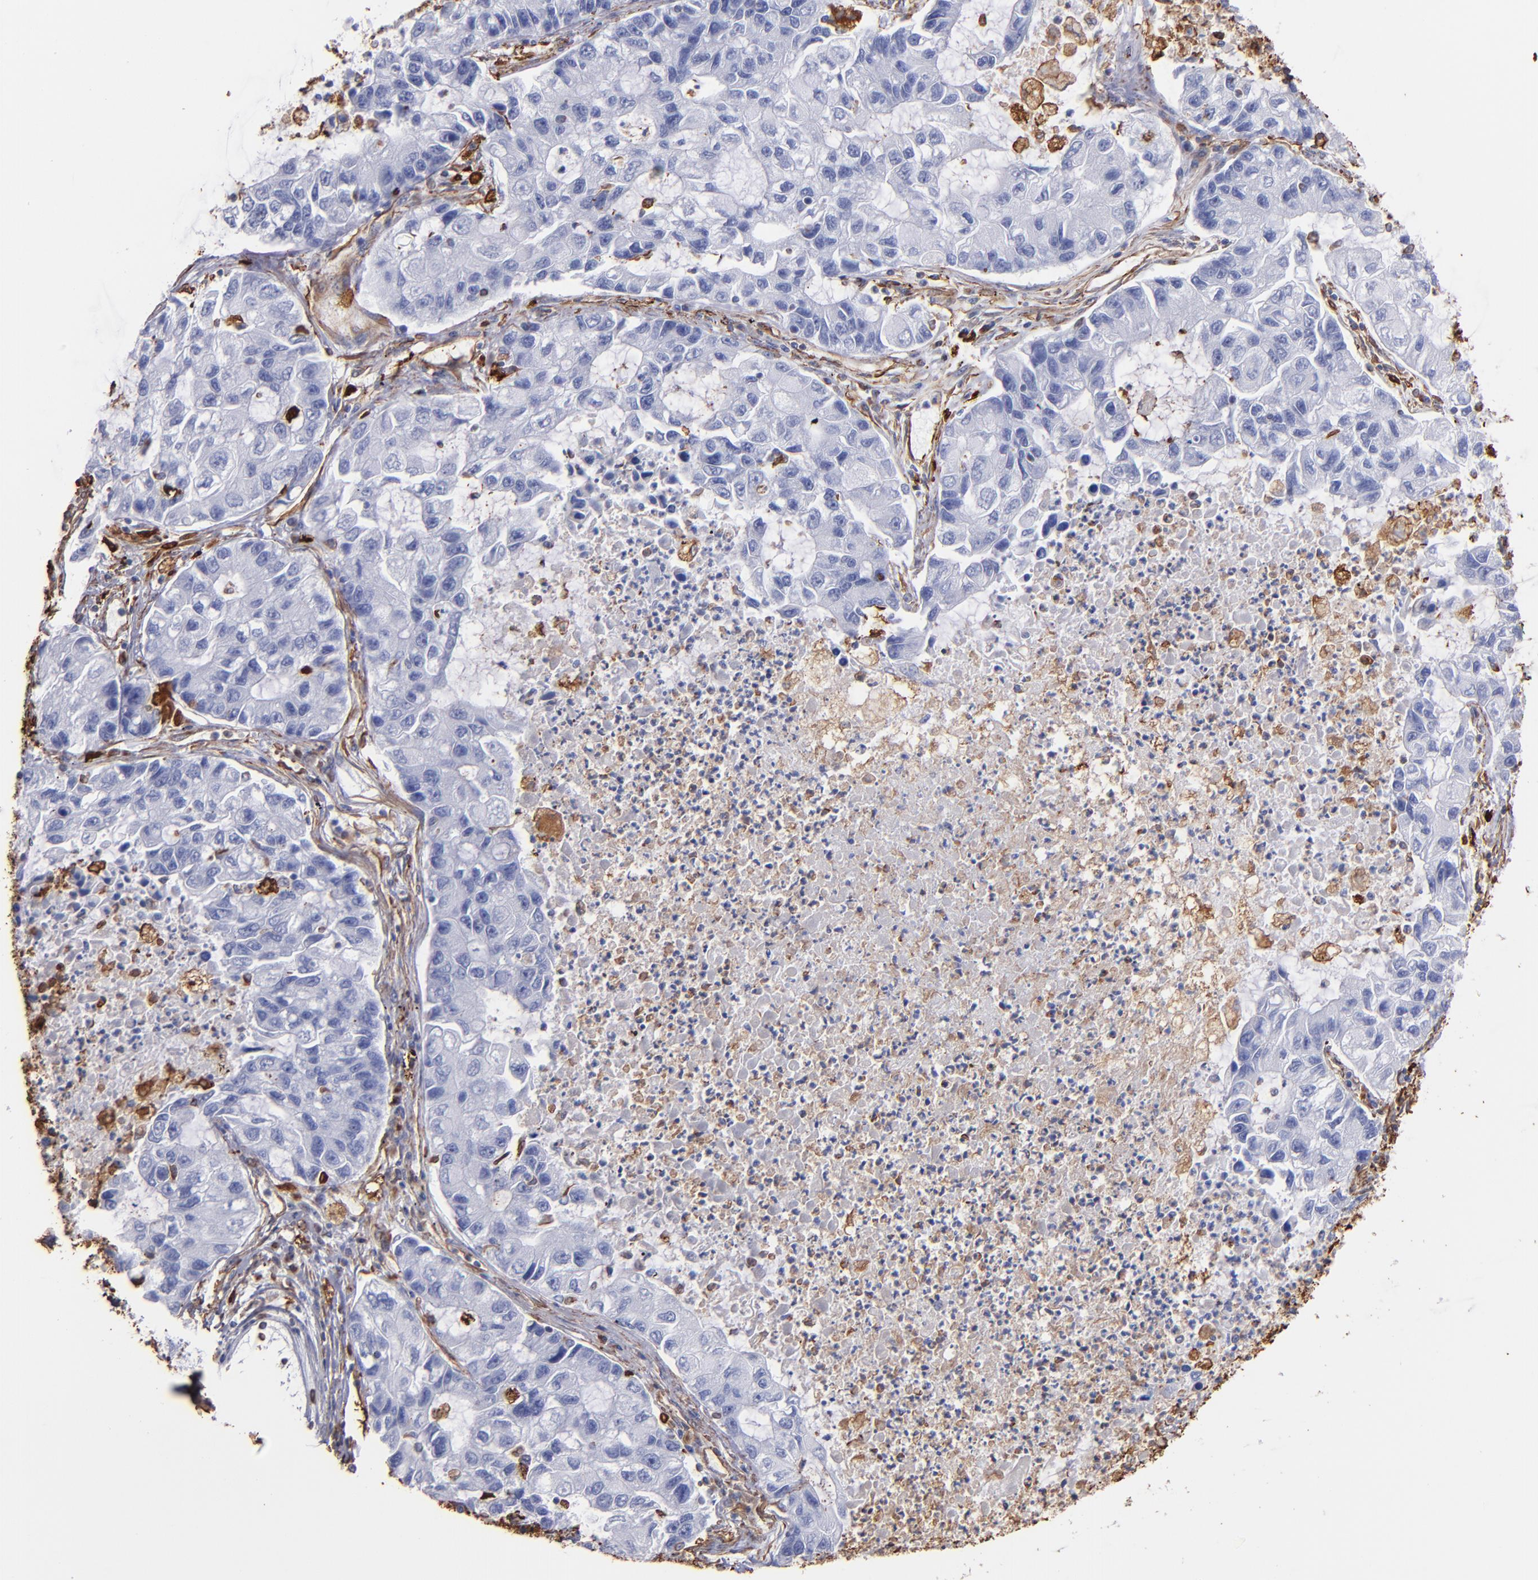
{"staining": {"intensity": "negative", "quantity": "none", "location": "none"}, "tissue": "lung cancer", "cell_type": "Tumor cells", "image_type": "cancer", "snomed": [{"axis": "morphology", "description": "Adenocarcinoma, NOS"}, {"axis": "topography", "description": "Lung"}], "caption": "Immunohistochemistry histopathology image of neoplastic tissue: lung cancer (adenocarcinoma) stained with DAB displays no significant protein positivity in tumor cells.", "gene": "VIM", "patient": {"sex": "female", "age": 51}}